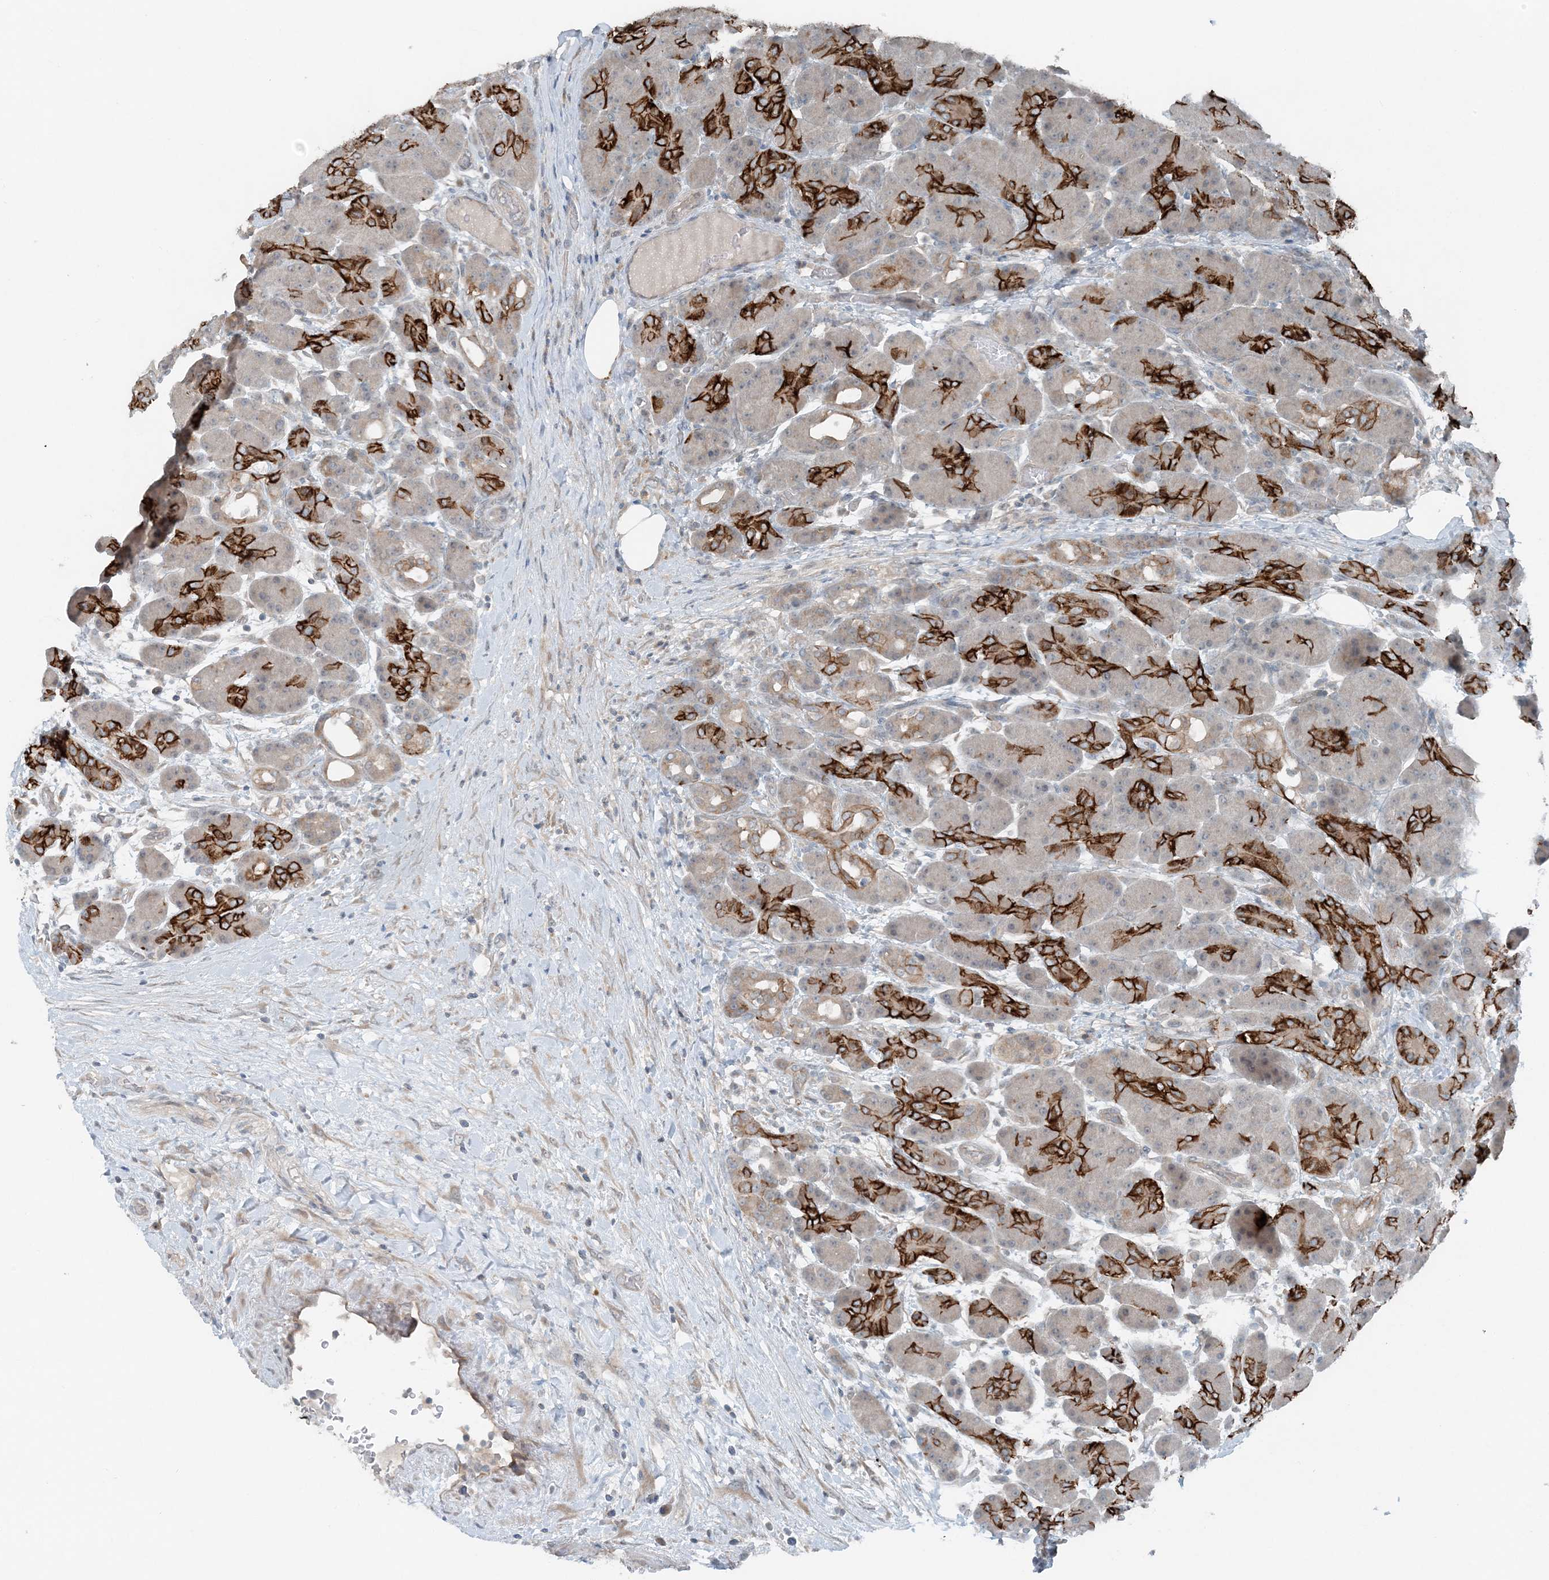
{"staining": {"intensity": "strong", "quantity": "25%-75%", "location": "cytoplasmic/membranous"}, "tissue": "pancreas", "cell_type": "Exocrine glandular cells", "image_type": "normal", "snomed": [{"axis": "morphology", "description": "Normal tissue, NOS"}, {"axis": "topography", "description": "Pancreas"}], "caption": "Immunohistochemistry staining of benign pancreas, which exhibits high levels of strong cytoplasmic/membranous staining in approximately 25%-75% of exocrine glandular cells indicating strong cytoplasmic/membranous protein positivity. The staining was performed using DAB (3,3'-diaminobenzidine) (brown) for protein detection and nuclei were counterstained in hematoxylin (blue).", "gene": "MITD1", "patient": {"sex": "male", "age": 63}}